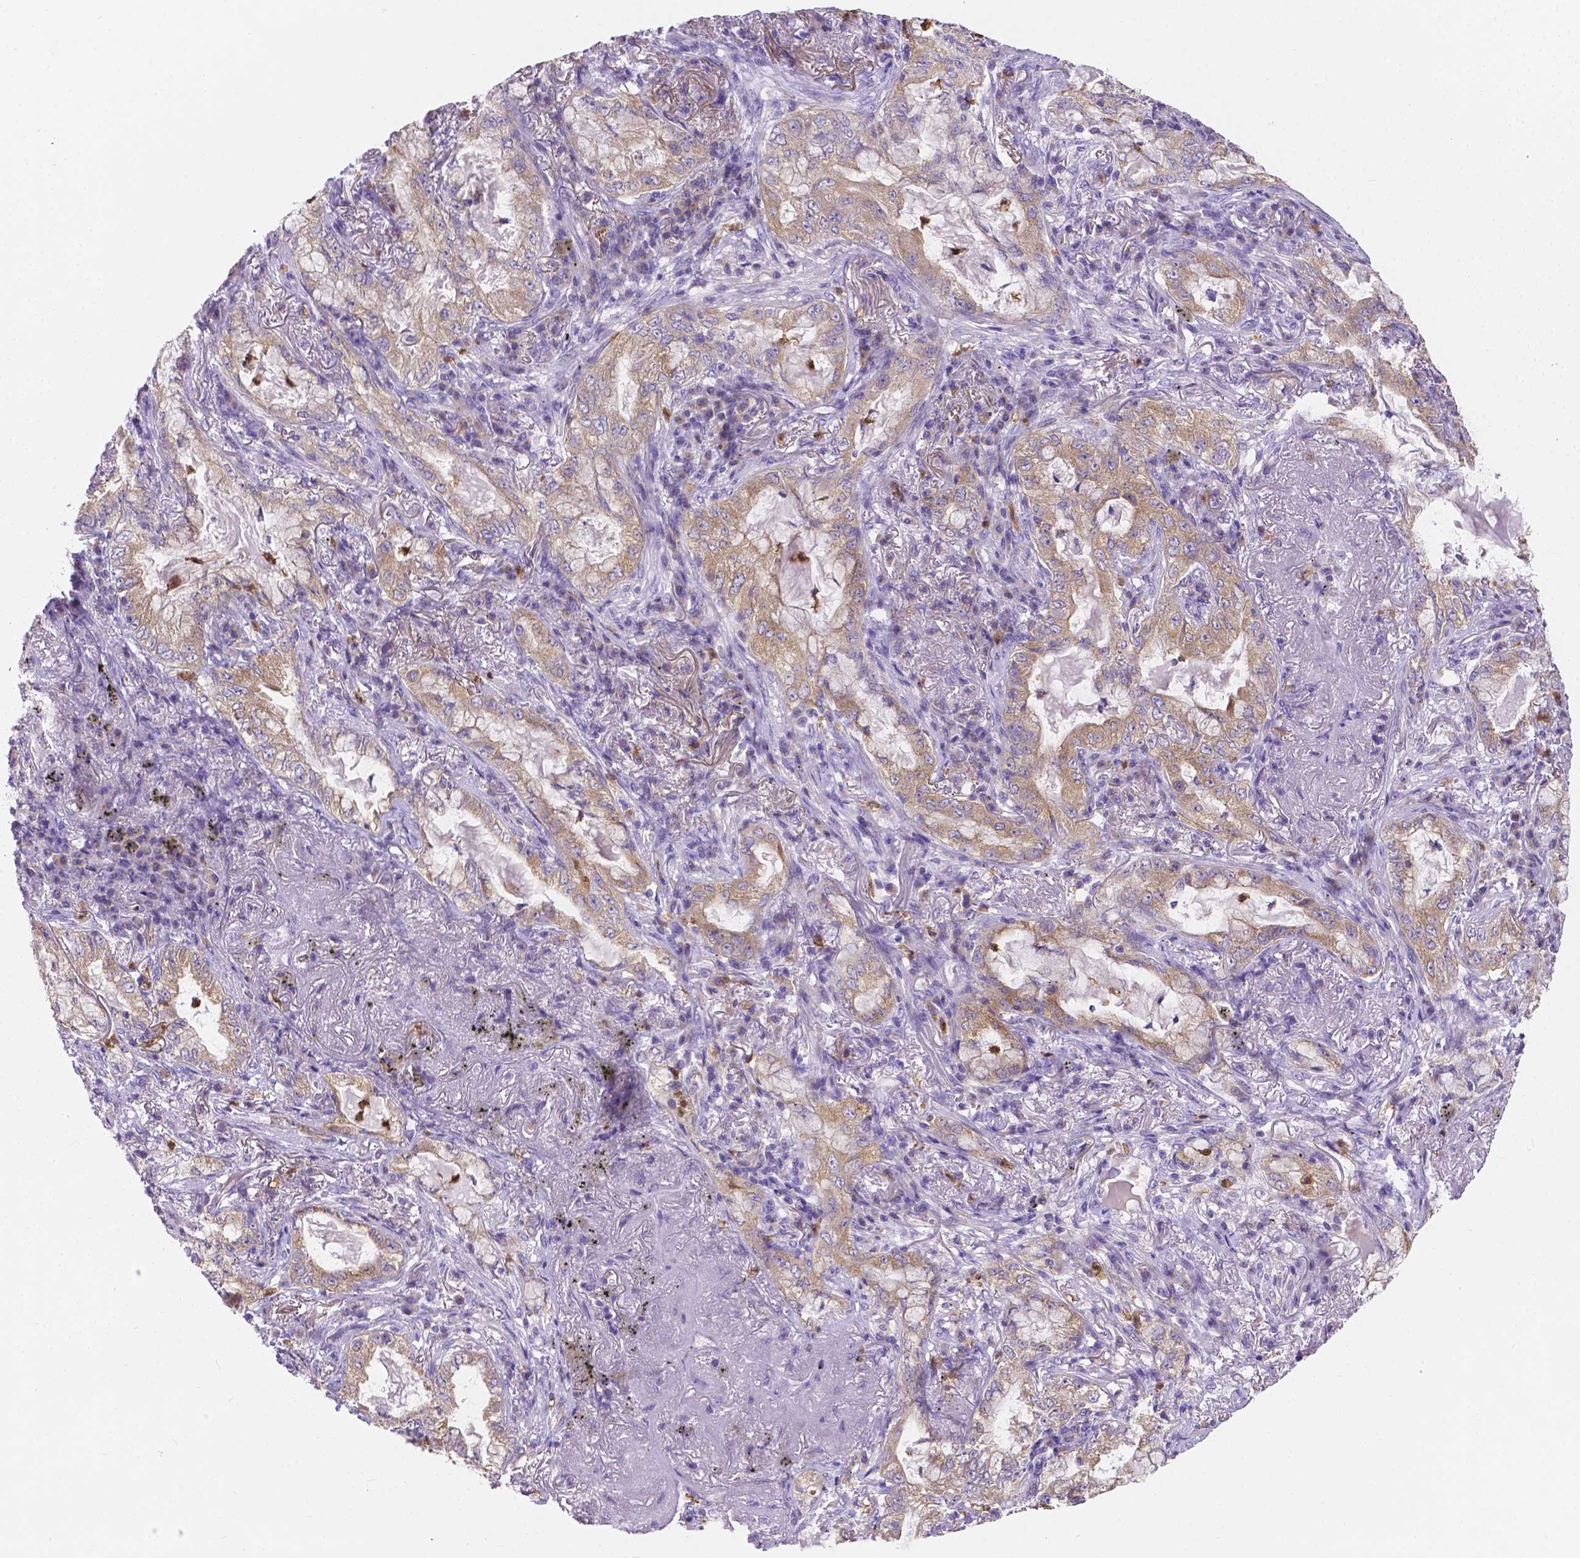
{"staining": {"intensity": "weak", "quantity": "25%-75%", "location": "cytoplasmic/membranous"}, "tissue": "lung cancer", "cell_type": "Tumor cells", "image_type": "cancer", "snomed": [{"axis": "morphology", "description": "Adenocarcinoma, NOS"}, {"axis": "topography", "description": "Lung"}], "caption": "This is an image of immunohistochemistry (IHC) staining of lung cancer, which shows weak staining in the cytoplasmic/membranous of tumor cells.", "gene": "ZNRD2", "patient": {"sex": "female", "age": 73}}